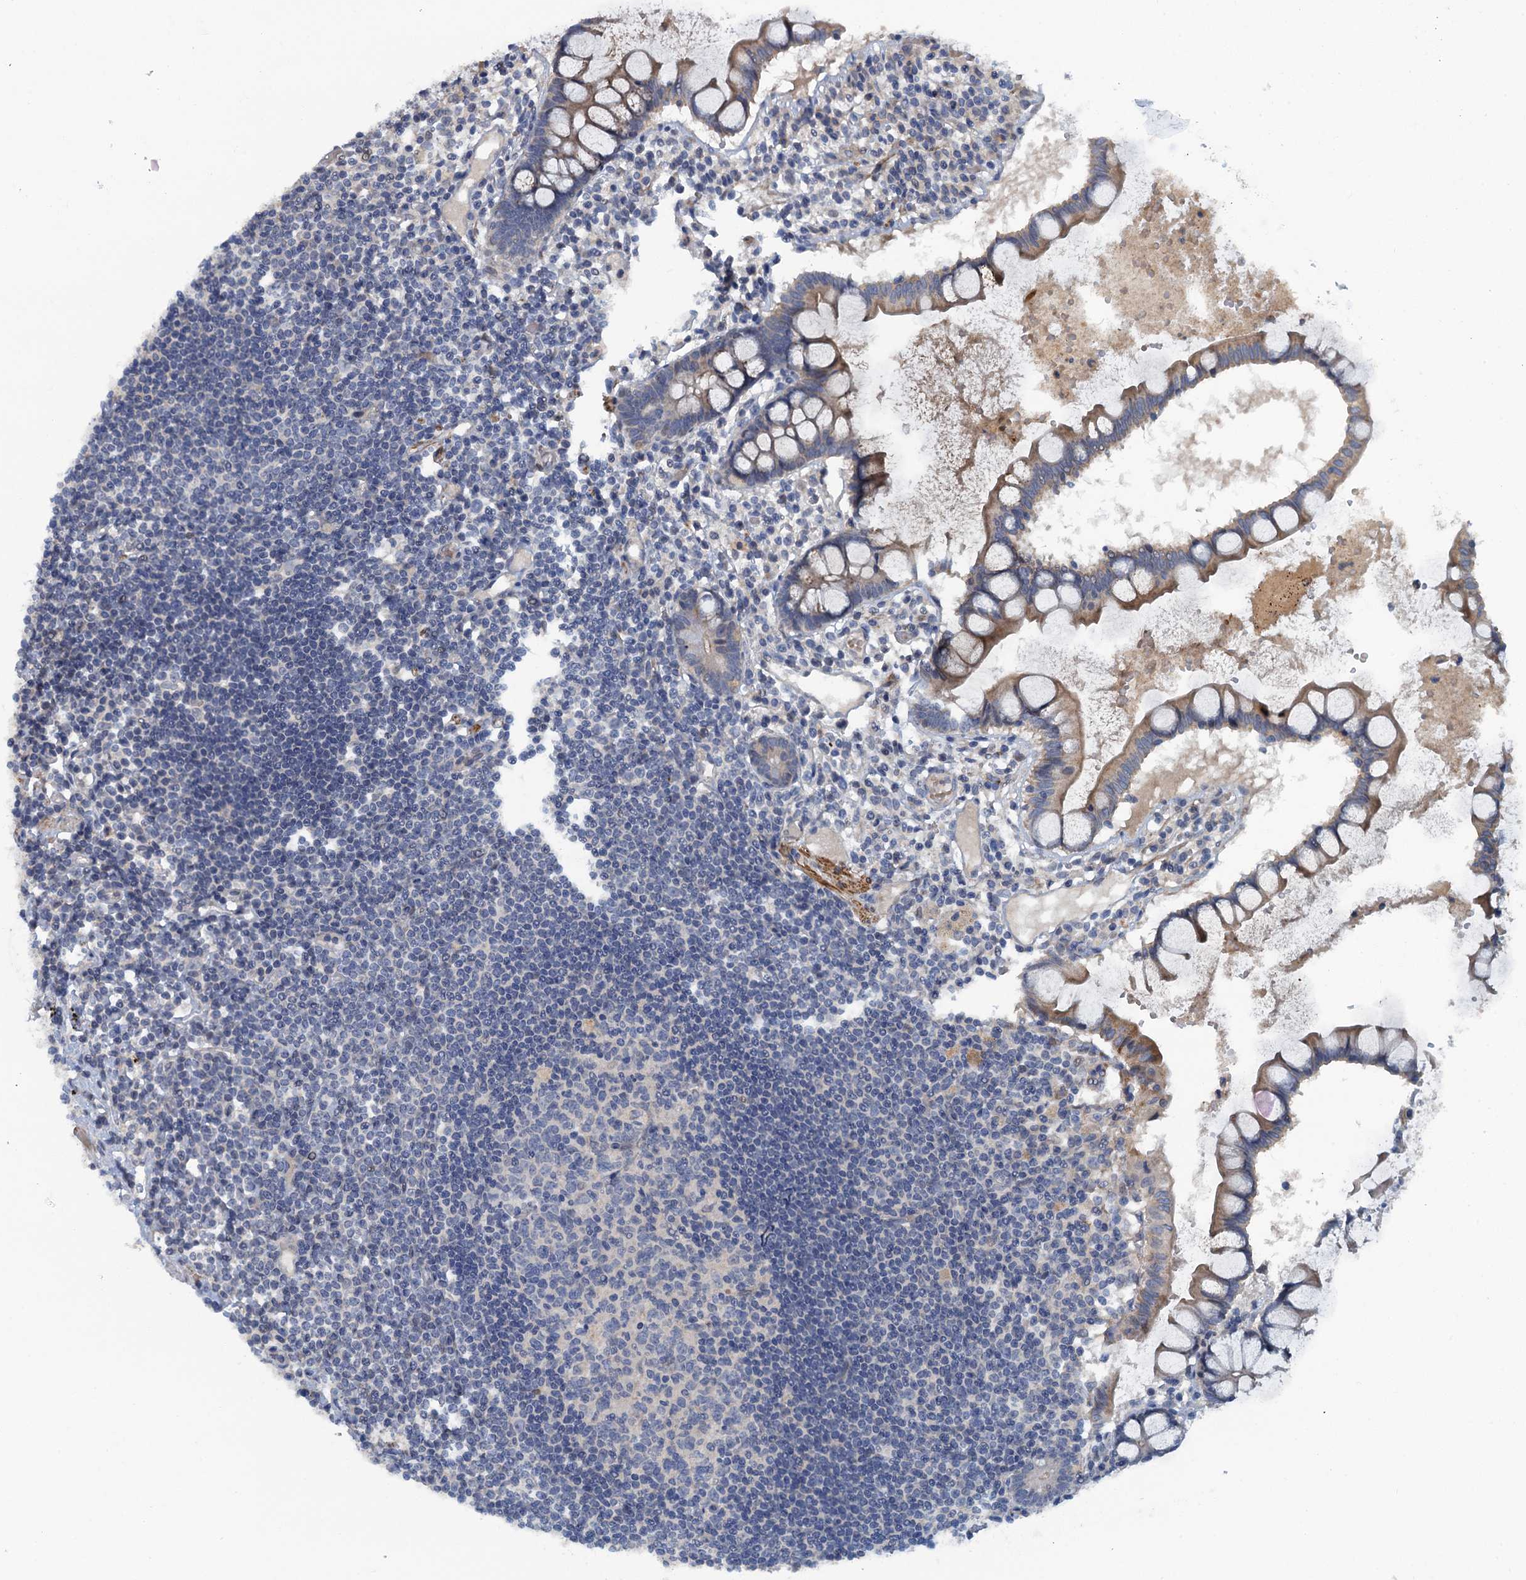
{"staining": {"intensity": "moderate", "quantity": "25%-75%", "location": "cytoplasmic/membranous"}, "tissue": "colon", "cell_type": "Endothelial cells", "image_type": "normal", "snomed": [{"axis": "morphology", "description": "Normal tissue, NOS"}, {"axis": "morphology", "description": "Adenocarcinoma, NOS"}, {"axis": "topography", "description": "Colon"}], "caption": "Protein expression analysis of normal colon exhibits moderate cytoplasmic/membranous expression in approximately 25%-75% of endothelial cells. The staining was performed using DAB (3,3'-diaminobenzidine) to visualize the protein expression in brown, while the nuclei were stained in blue with hematoxylin (Magnification: 20x).", "gene": "MYO16", "patient": {"sex": "female", "age": 55}}